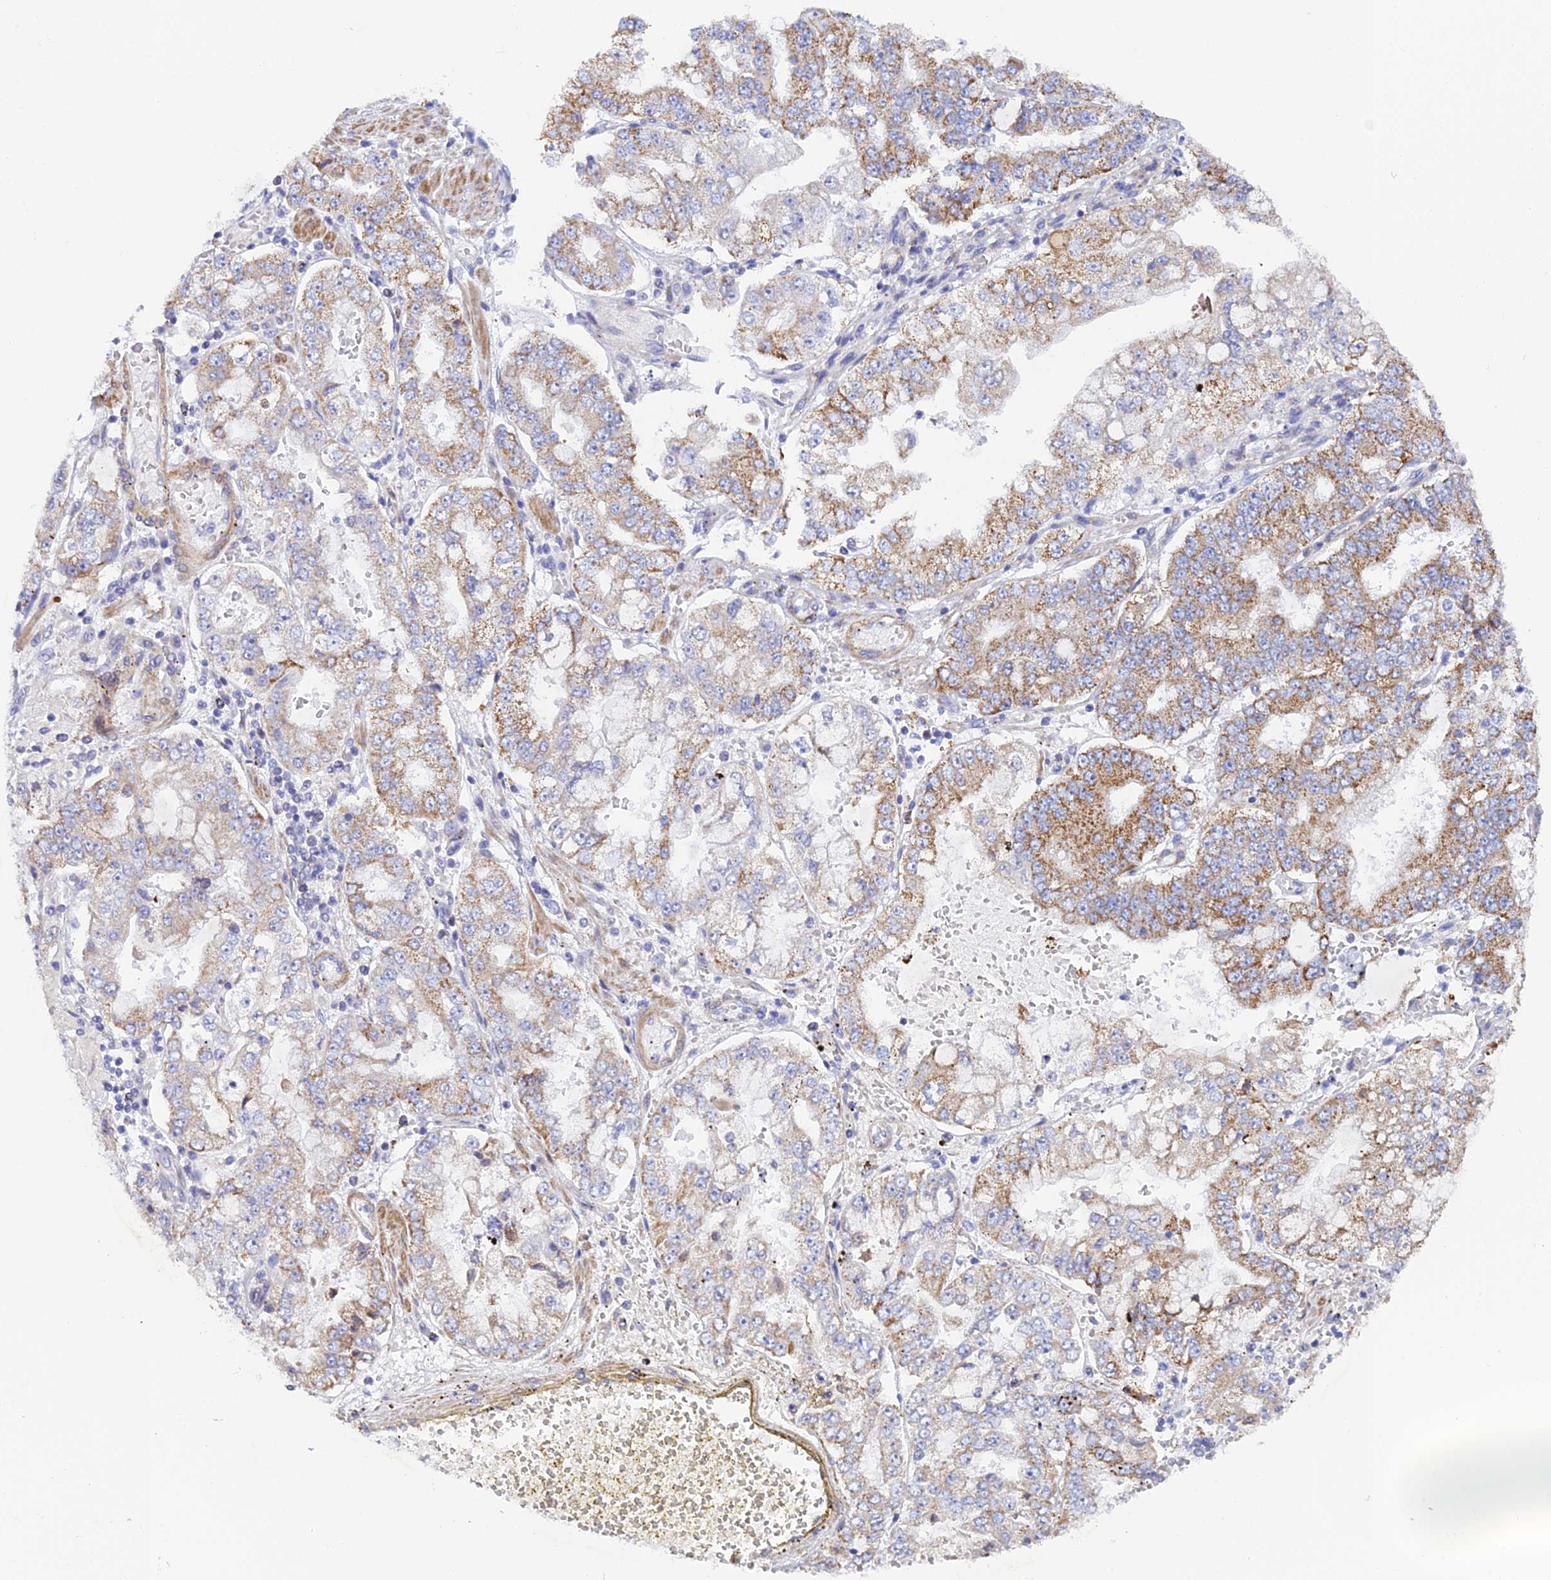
{"staining": {"intensity": "moderate", "quantity": ">75%", "location": "cytoplasmic/membranous"}, "tissue": "stomach cancer", "cell_type": "Tumor cells", "image_type": "cancer", "snomed": [{"axis": "morphology", "description": "Adenocarcinoma, NOS"}, {"axis": "topography", "description": "Stomach"}], "caption": "A histopathology image of stomach adenocarcinoma stained for a protein demonstrates moderate cytoplasmic/membranous brown staining in tumor cells.", "gene": "CSPG4", "patient": {"sex": "male", "age": 76}}